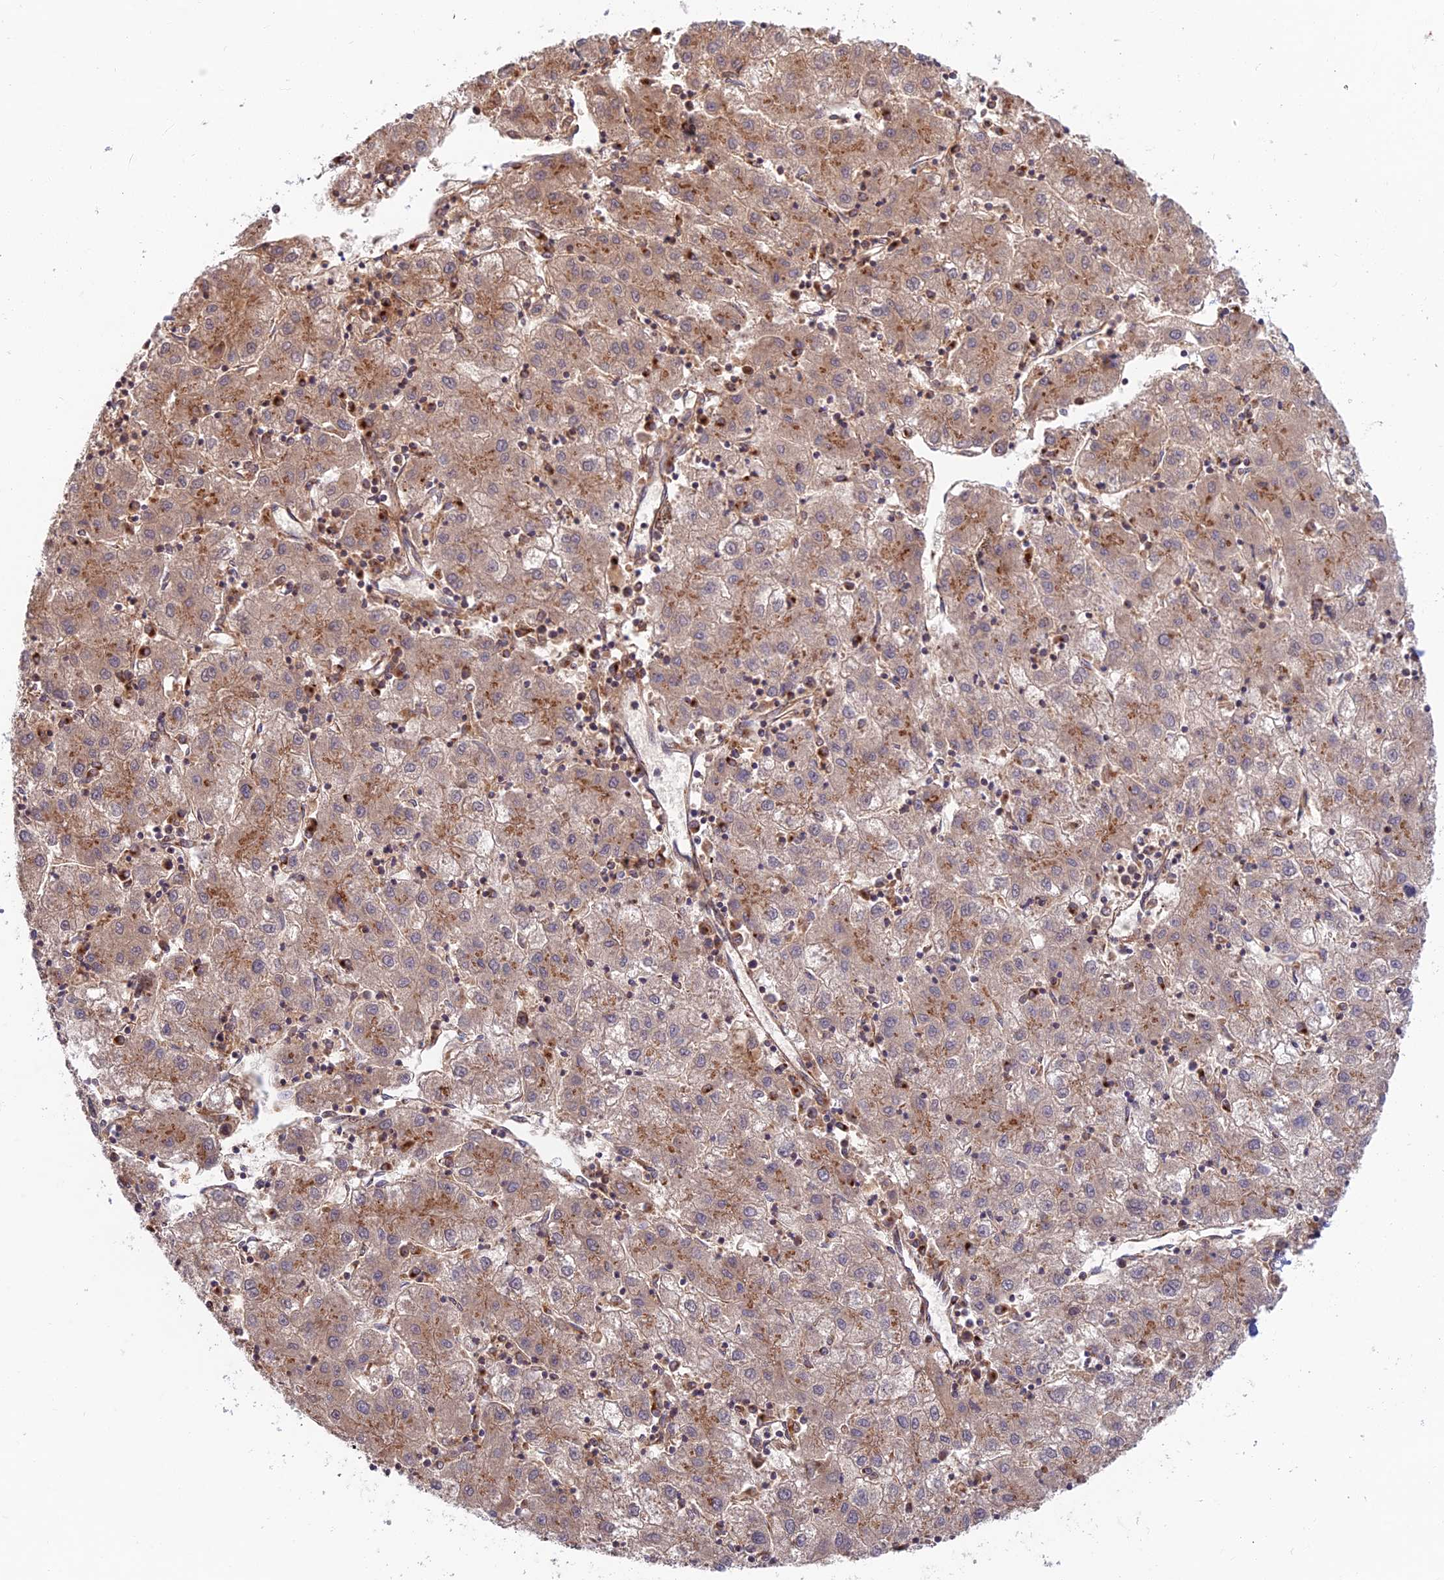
{"staining": {"intensity": "moderate", "quantity": "<25%", "location": "cytoplasmic/membranous"}, "tissue": "liver cancer", "cell_type": "Tumor cells", "image_type": "cancer", "snomed": [{"axis": "morphology", "description": "Carcinoma, Hepatocellular, NOS"}, {"axis": "topography", "description": "Liver"}], "caption": "About <25% of tumor cells in human hepatocellular carcinoma (liver) display moderate cytoplasmic/membranous protein expression as visualized by brown immunohistochemical staining.", "gene": "GOLGA3", "patient": {"sex": "male", "age": 72}}